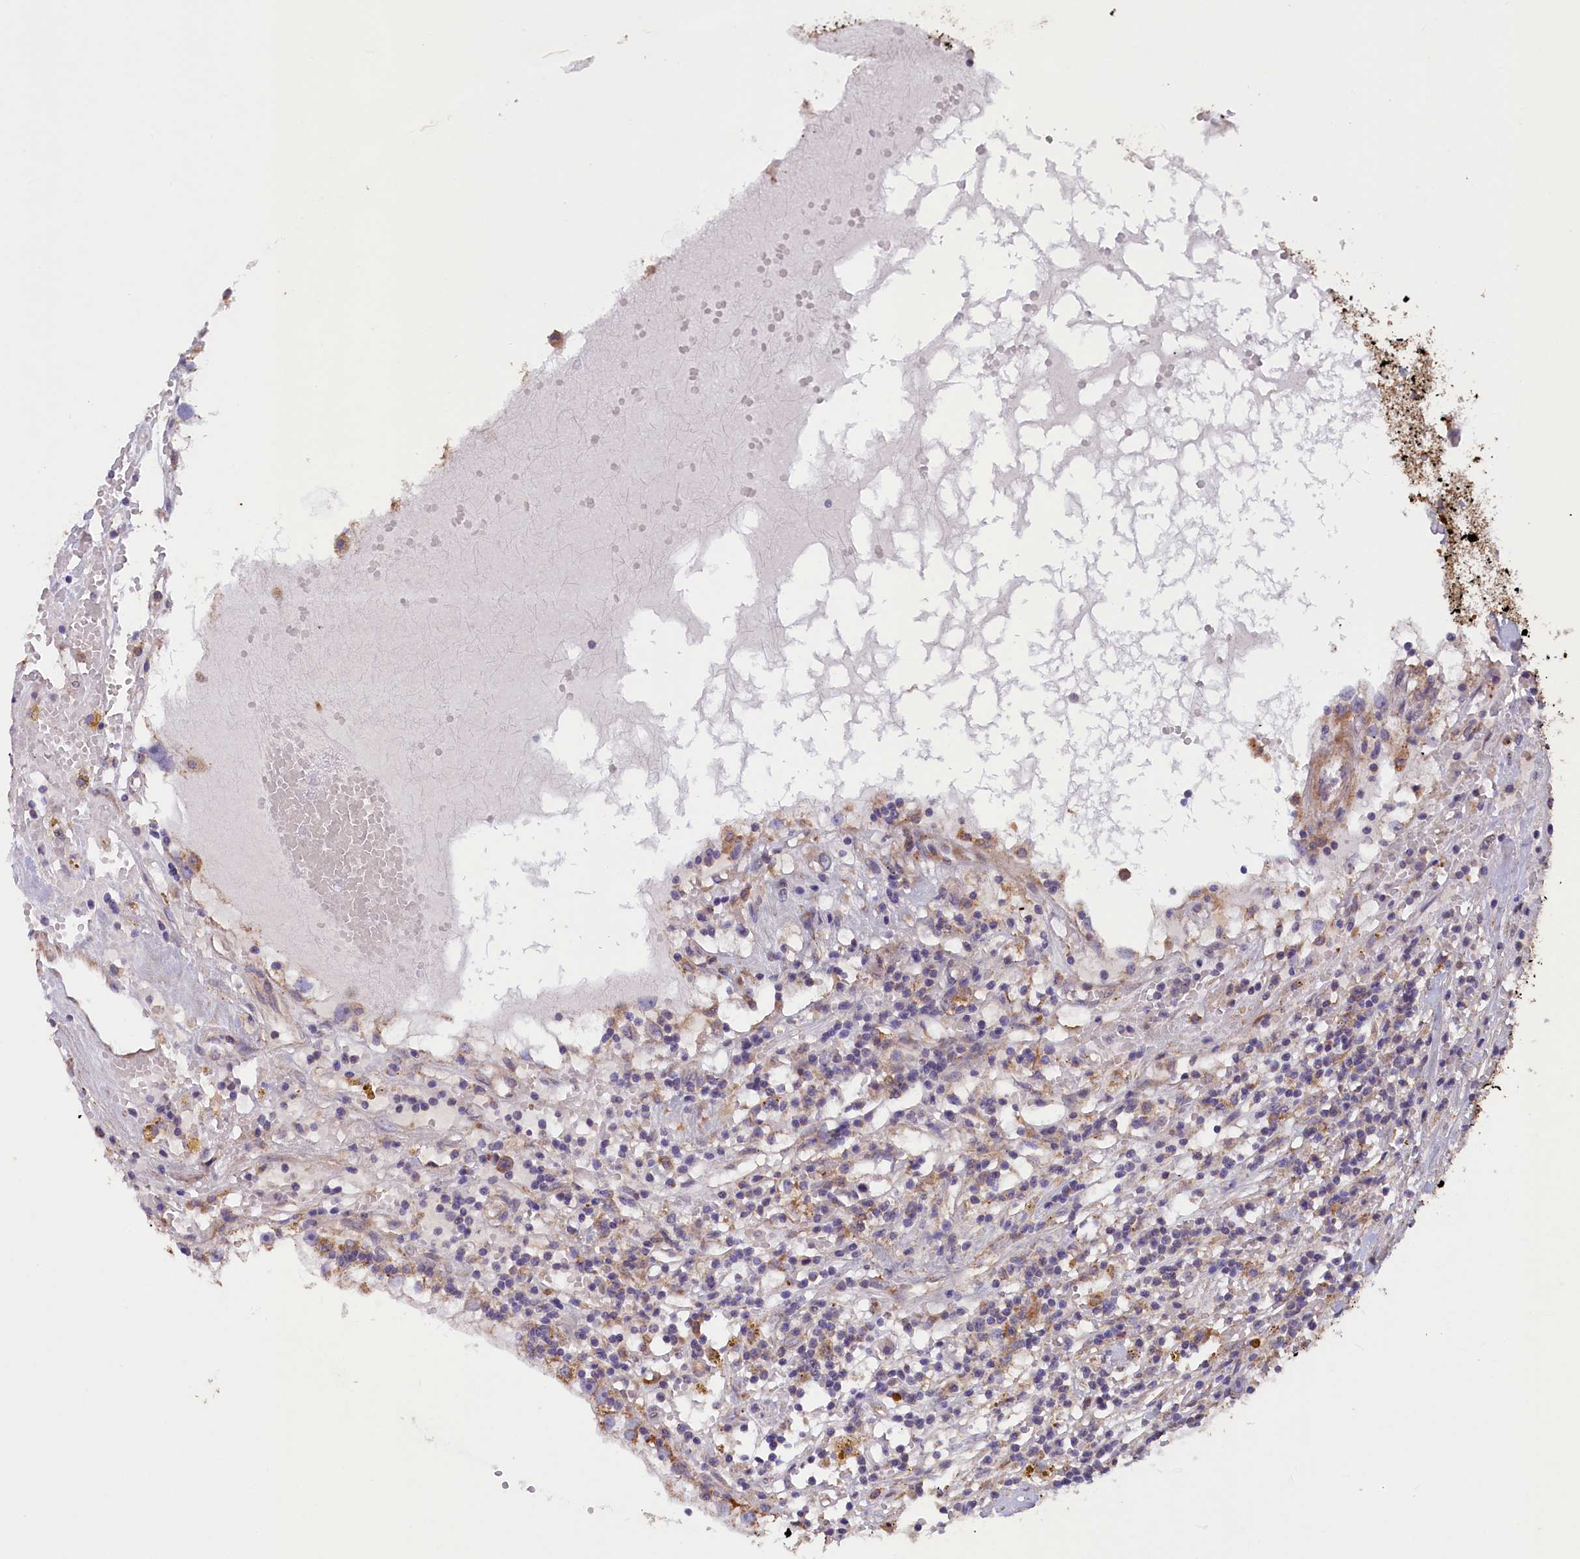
{"staining": {"intensity": "negative", "quantity": "none", "location": "none"}, "tissue": "renal cancer", "cell_type": "Tumor cells", "image_type": "cancer", "snomed": [{"axis": "morphology", "description": "Adenocarcinoma, NOS"}, {"axis": "topography", "description": "Kidney"}], "caption": "The histopathology image exhibits no staining of tumor cells in renal adenocarcinoma.", "gene": "ACAD8", "patient": {"sex": "male", "age": 56}}